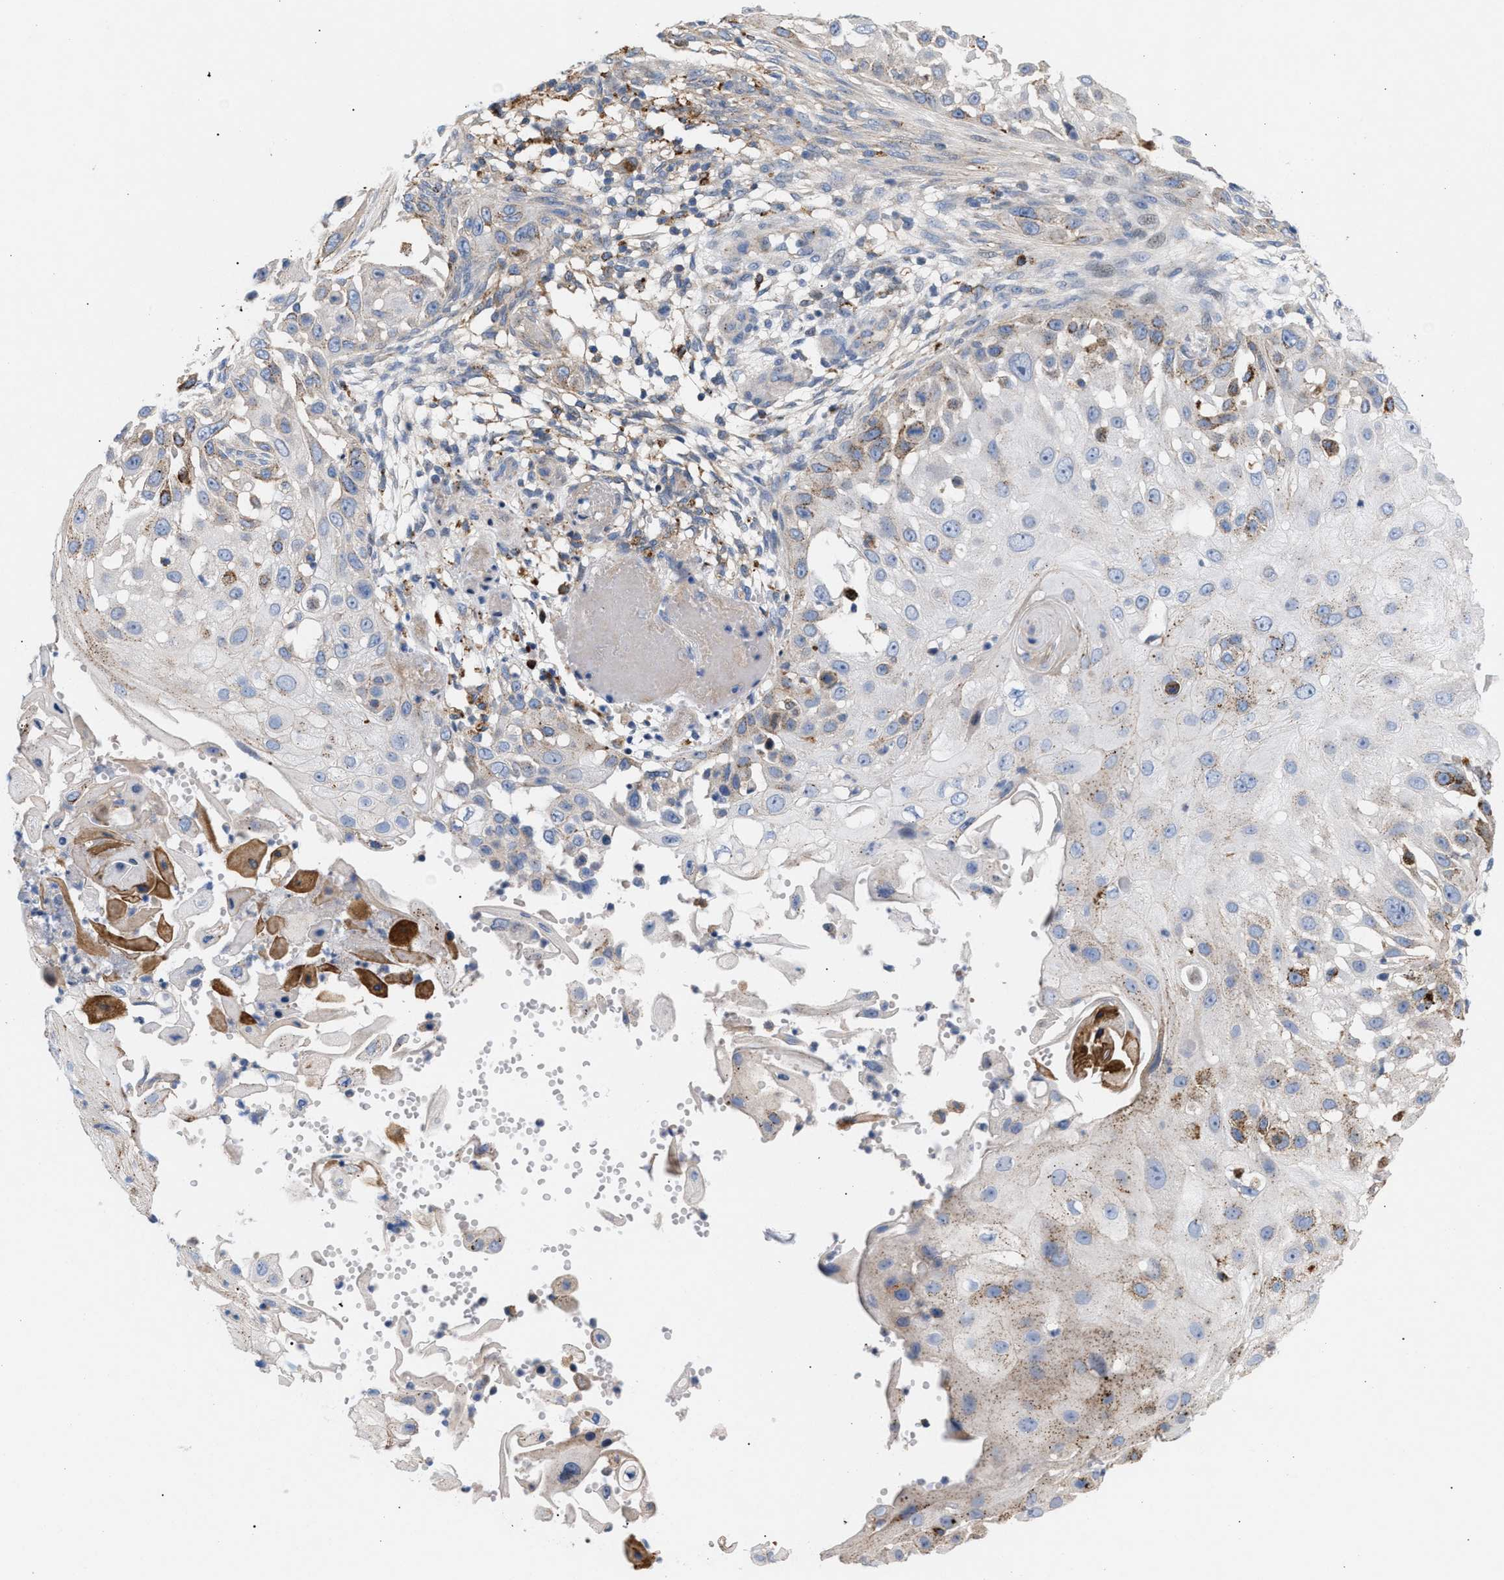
{"staining": {"intensity": "weak", "quantity": "<25%", "location": "cytoplasmic/membranous"}, "tissue": "skin cancer", "cell_type": "Tumor cells", "image_type": "cancer", "snomed": [{"axis": "morphology", "description": "Squamous cell carcinoma, NOS"}, {"axis": "topography", "description": "Skin"}], "caption": "A high-resolution photomicrograph shows immunohistochemistry staining of skin squamous cell carcinoma, which exhibits no significant expression in tumor cells. (DAB (3,3'-diaminobenzidine) immunohistochemistry, high magnification).", "gene": "MBTD1", "patient": {"sex": "female", "age": 44}}